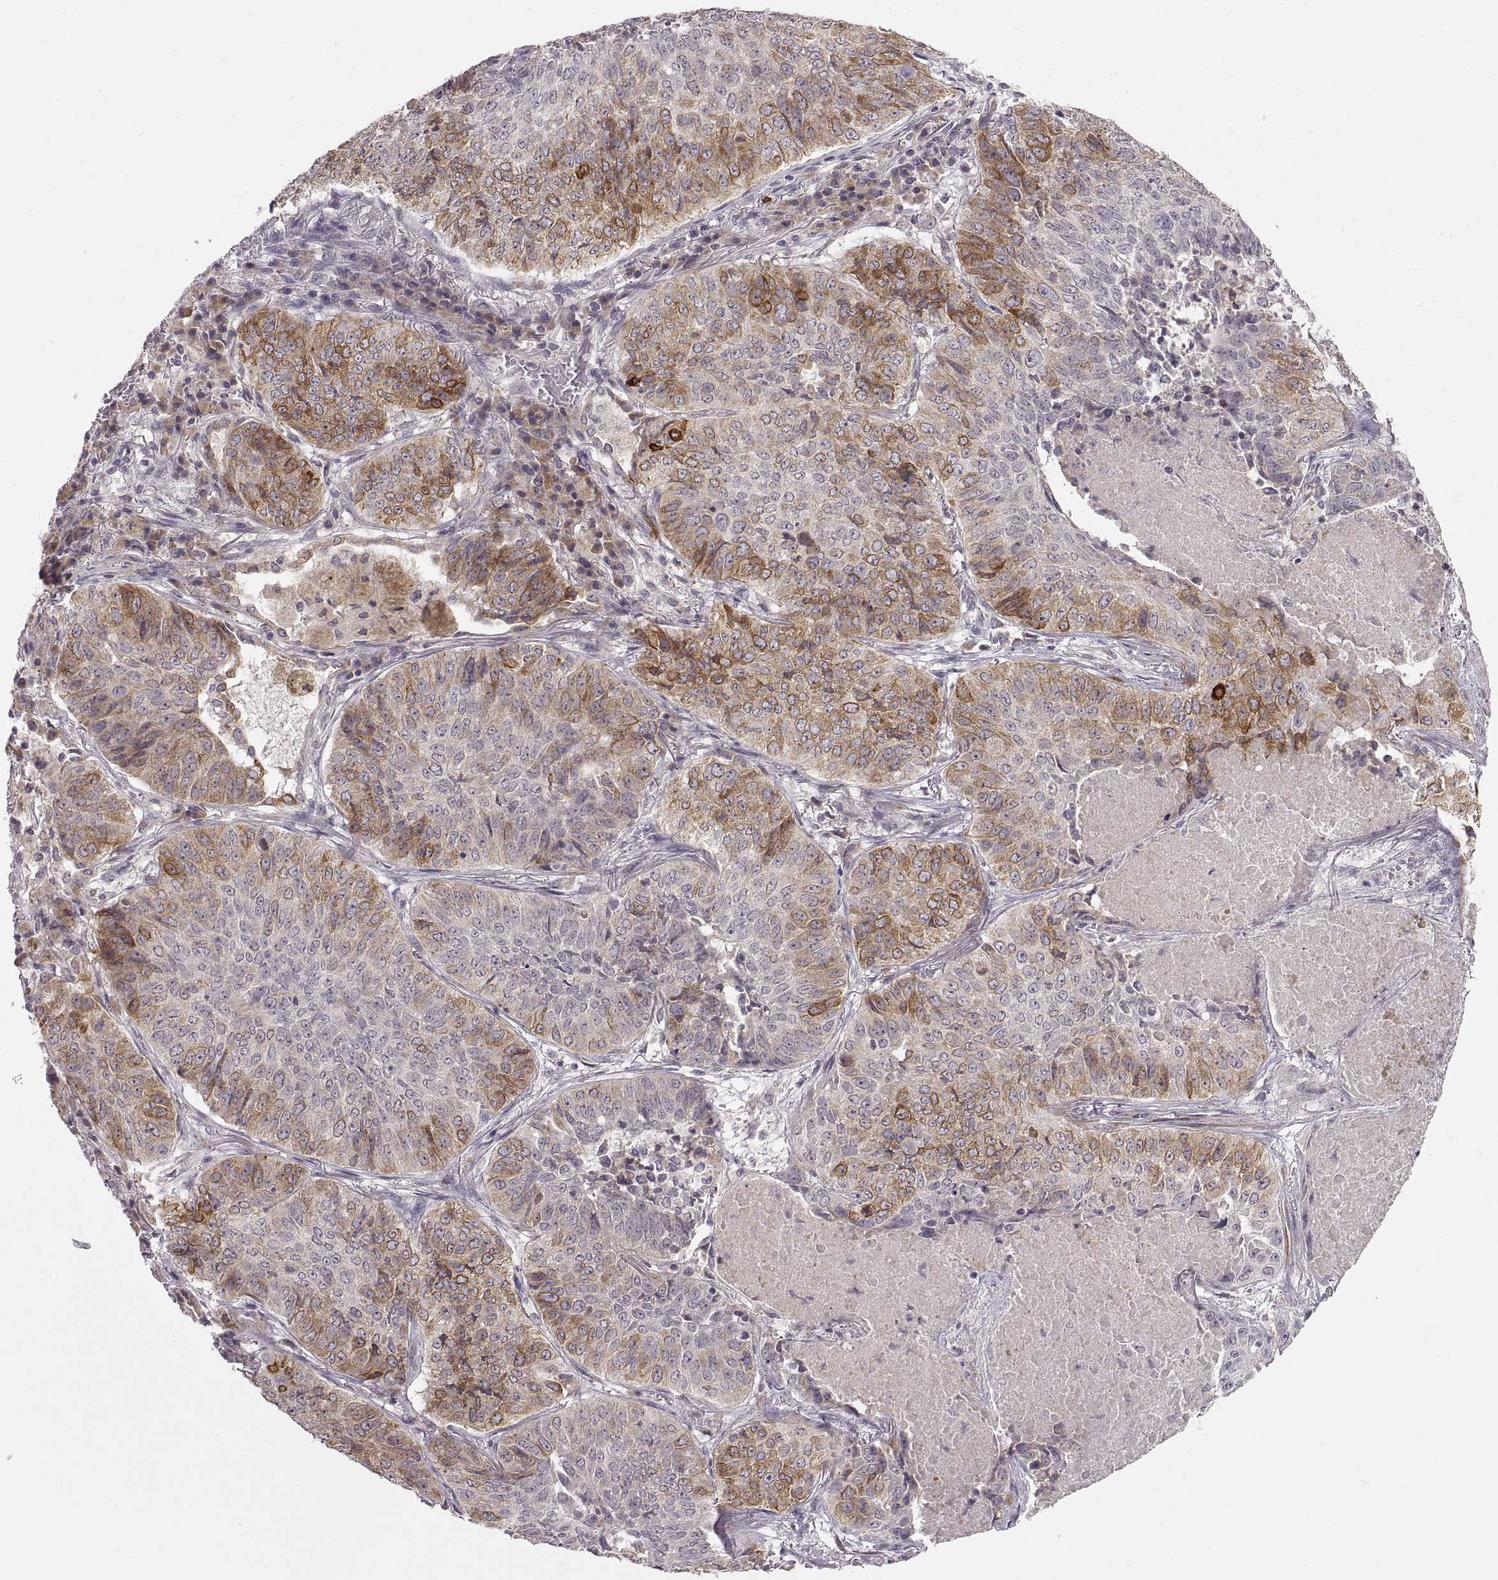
{"staining": {"intensity": "moderate", "quantity": "25%-75%", "location": "cytoplasmic/membranous"}, "tissue": "lung cancer", "cell_type": "Tumor cells", "image_type": "cancer", "snomed": [{"axis": "morphology", "description": "Normal tissue, NOS"}, {"axis": "morphology", "description": "Squamous cell carcinoma, NOS"}, {"axis": "topography", "description": "Bronchus"}, {"axis": "topography", "description": "Lung"}], "caption": "Lung squamous cell carcinoma stained for a protein exhibits moderate cytoplasmic/membranous positivity in tumor cells. Using DAB (brown) and hematoxylin (blue) stains, captured at high magnification using brightfield microscopy.", "gene": "HMGCR", "patient": {"sex": "male", "age": 64}}